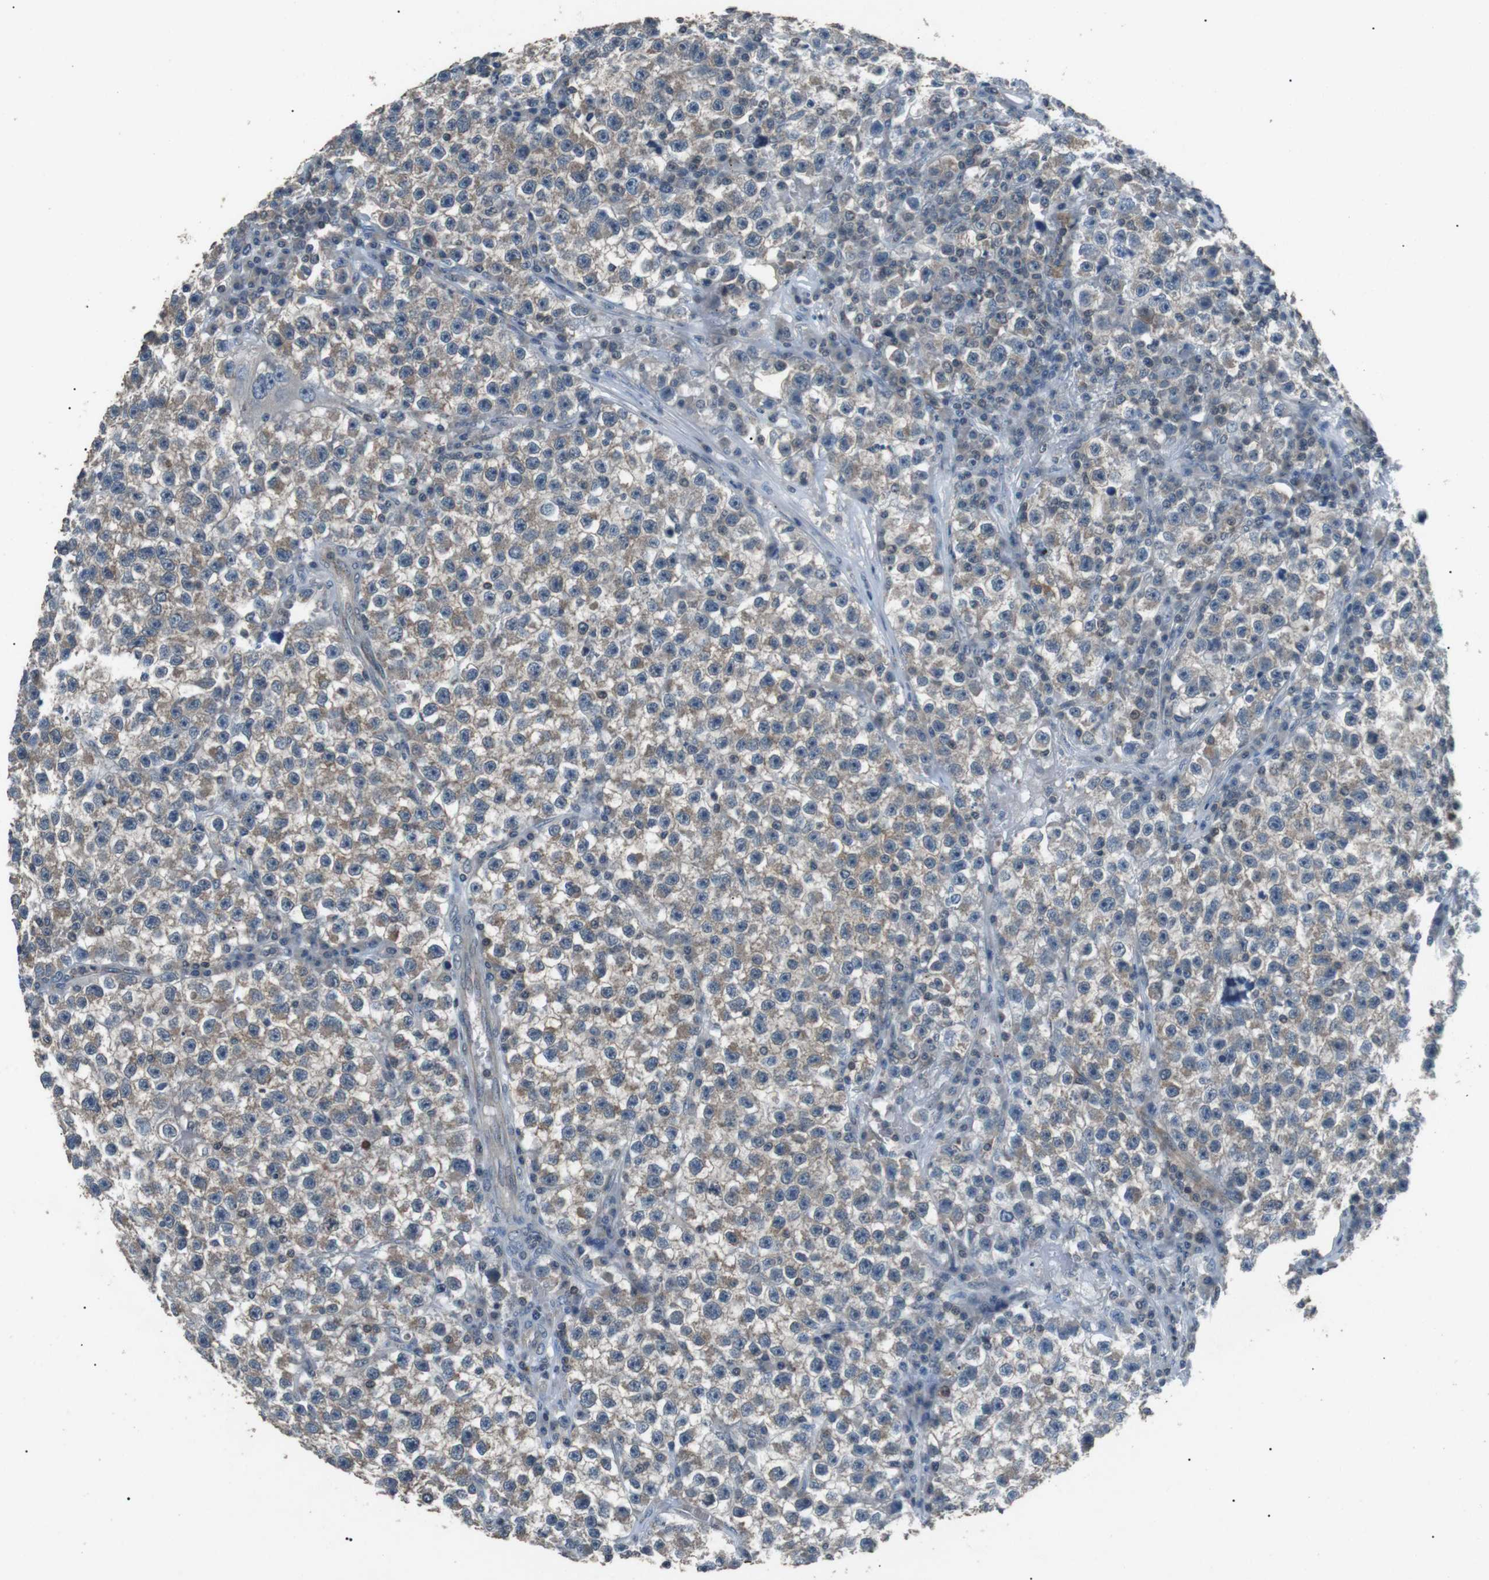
{"staining": {"intensity": "weak", "quantity": "<25%", "location": "cytoplasmic/membranous"}, "tissue": "testis cancer", "cell_type": "Tumor cells", "image_type": "cancer", "snomed": [{"axis": "morphology", "description": "Seminoma, NOS"}, {"axis": "topography", "description": "Testis"}], "caption": "The photomicrograph shows no significant positivity in tumor cells of testis cancer.", "gene": "NEK7", "patient": {"sex": "male", "age": 22}}